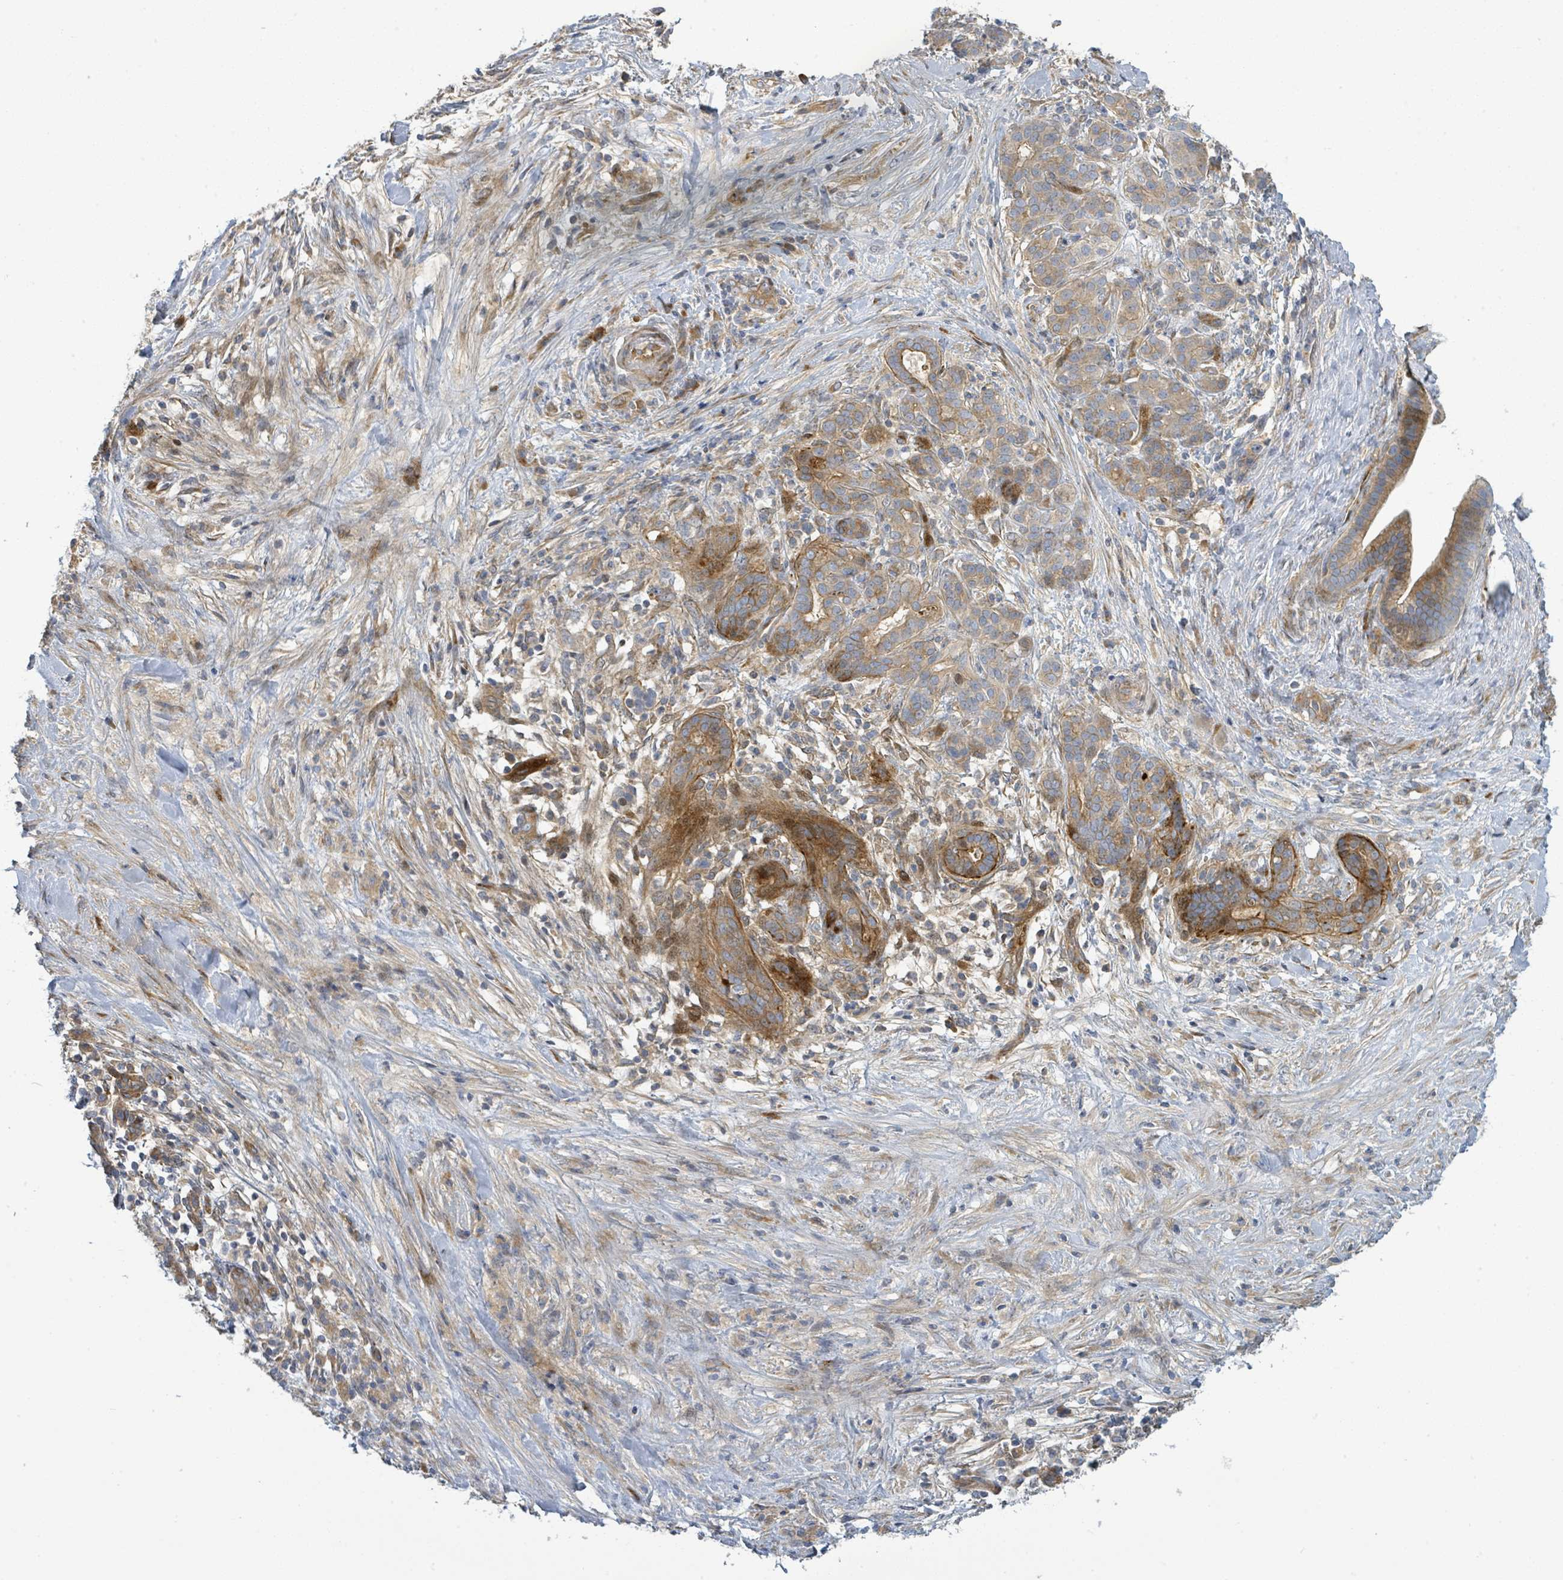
{"staining": {"intensity": "moderate", "quantity": ">75%", "location": "cytoplasmic/membranous"}, "tissue": "pancreatic cancer", "cell_type": "Tumor cells", "image_type": "cancer", "snomed": [{"axis": "morphology", "description": "Adenocarcinoma, NOS"}, {"axis": "topography", "description": "Pancreas"}], "caption": "There is medium levels of moderate cytoplasmic/membranous positivity in tumor cells of adenocarcinoma (pancreatic), as demonstrated by immunohistochemical staining (brown color).", "gene": "CFAP210", "patient": {"sex": "male", "age": 44}}